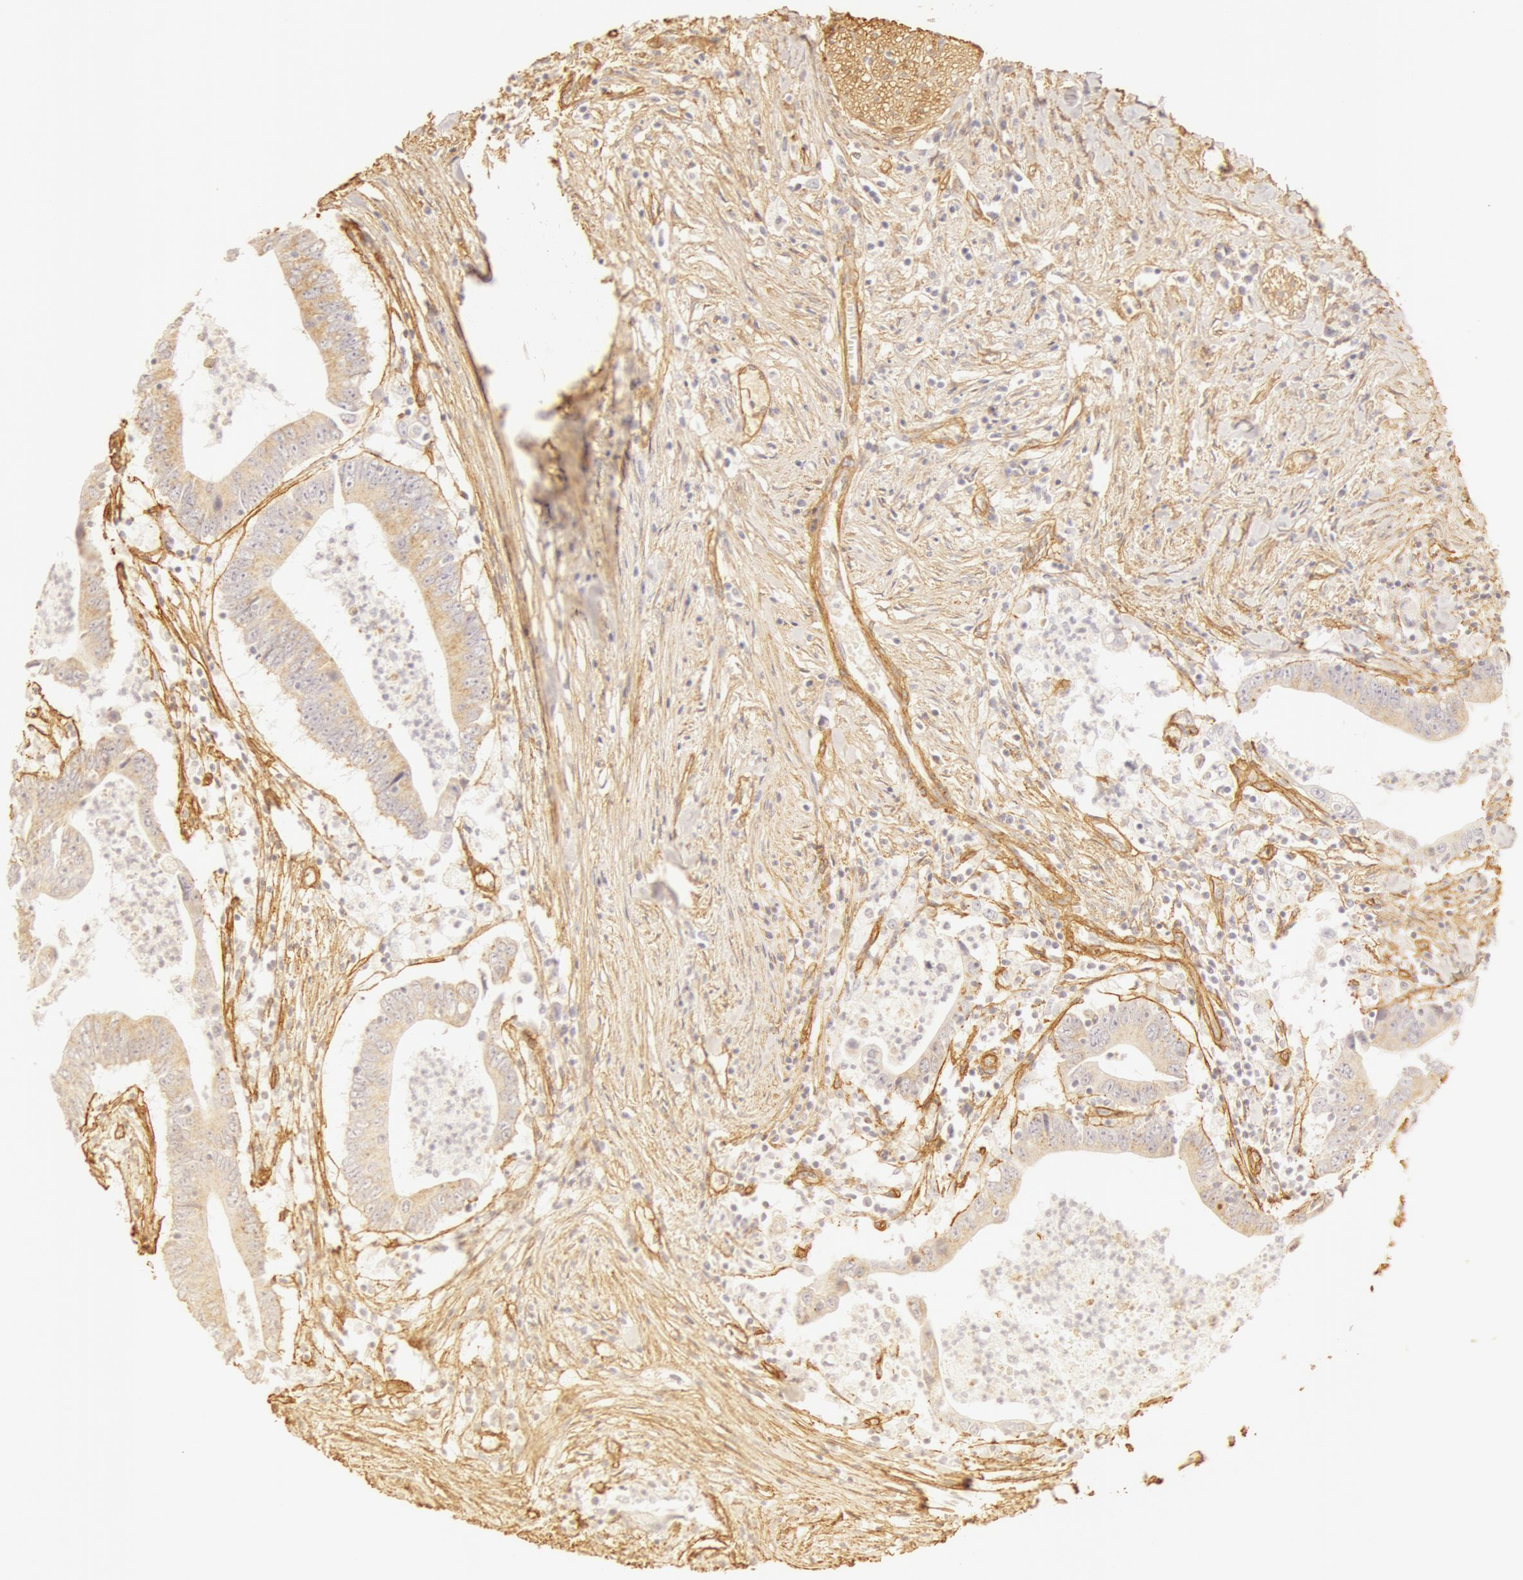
{"staining": {"intensity": "weak", "quantity": ">75%", "location": "cytoplasmic/membranous"}, "tissue": "colorectal cancer", "cell_type": "Tumor cells", "image_type": "cancer", "snomed": [{"axis": "morphology", "description": "Adenocarcinoma, NOS"}, {"axis": "topography", "description": "Colon"}], "caption": "Immunohistochemical staining of human colorectal cancer shows low levels of weak cytoplasmic/membranous protein positivity in about >75% of tumor cells.", "gene": "COL4A1", "patient": {"sex": "male", "age": 55}}